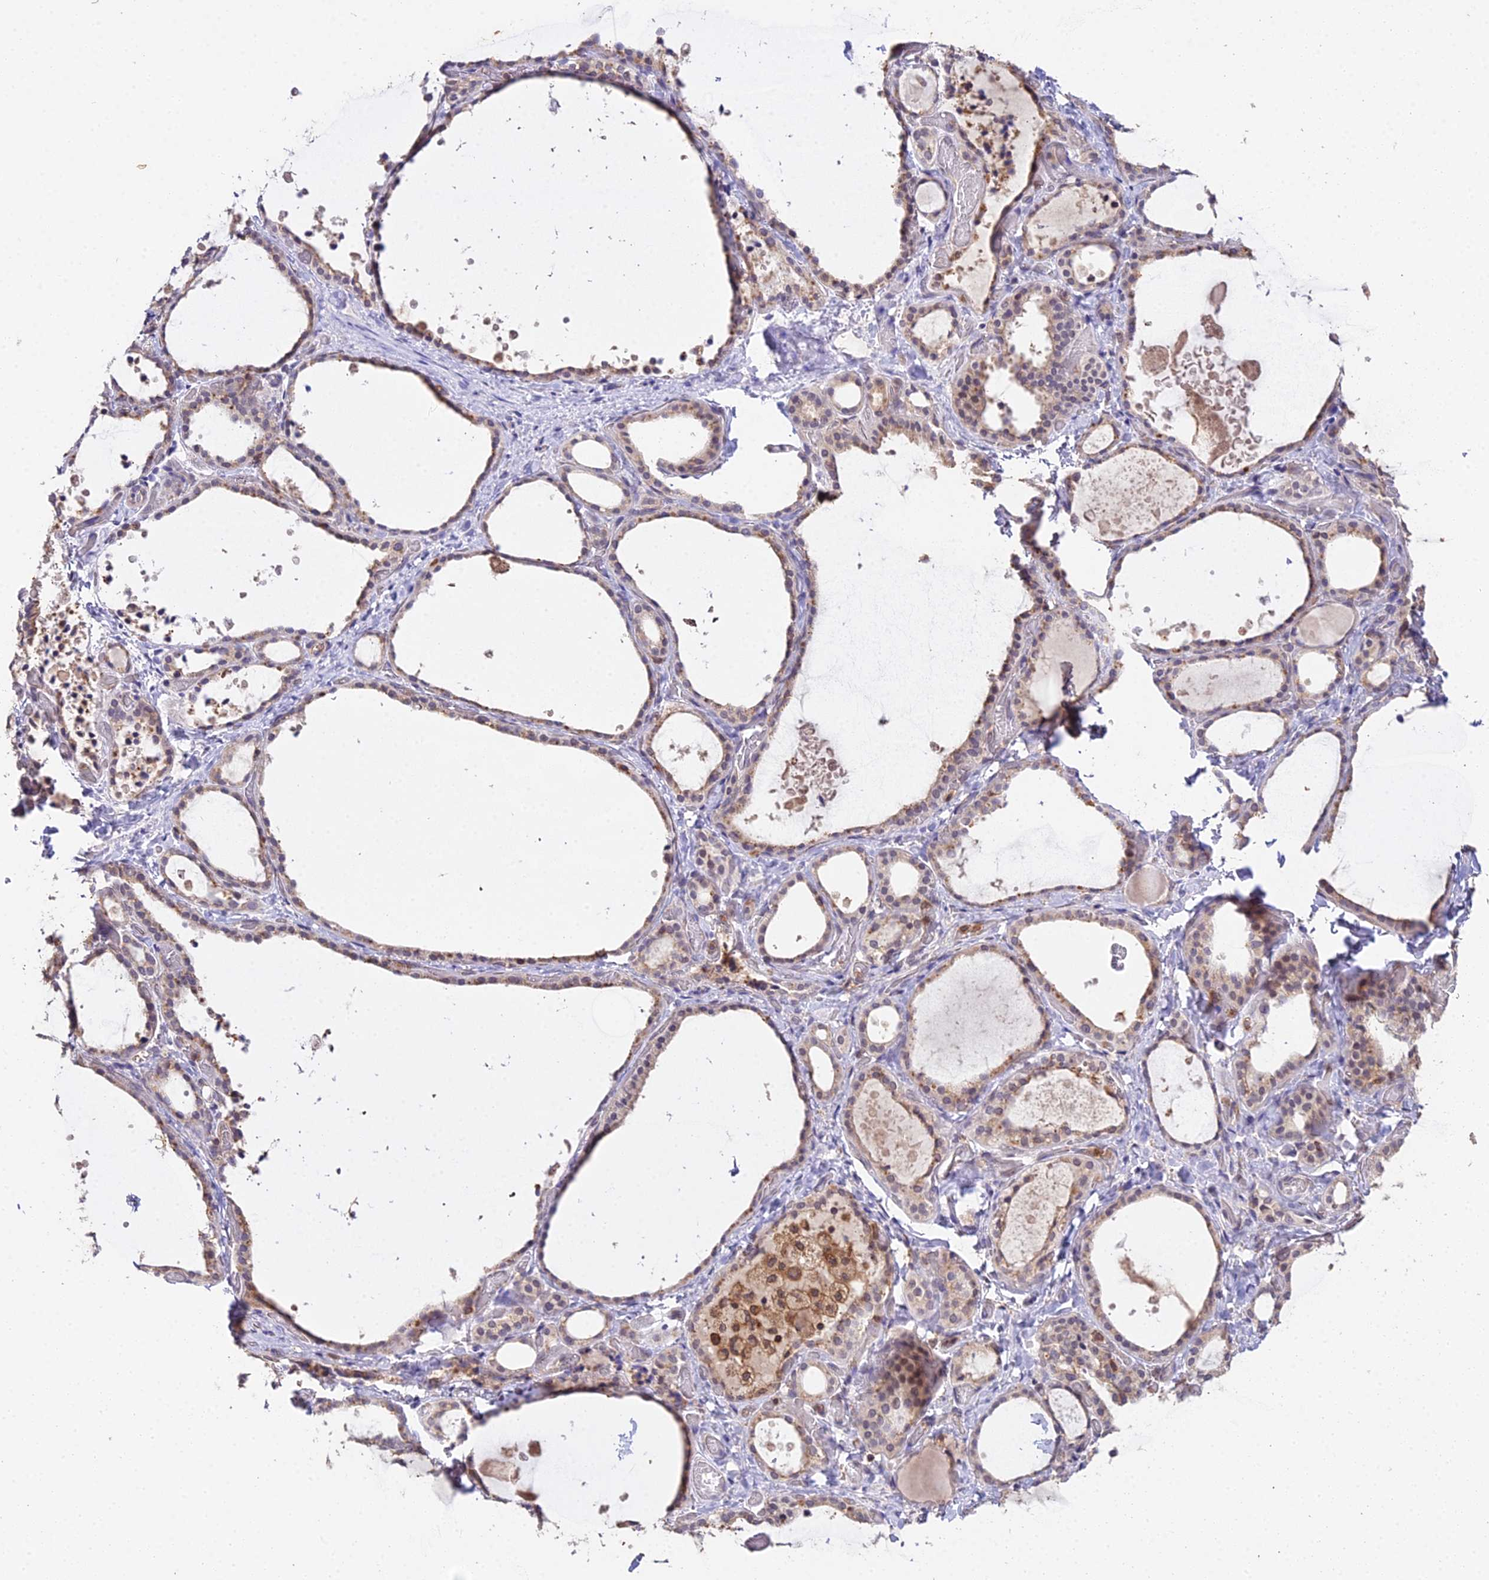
{"staining": {"intensity": "moderate", "quantity": "25%-75%", "location": "cytoplasmic/membranous"}, "tissue": "thyroid gland", "cell_type": "Glandular cells", "image_type": "normal", "snomed": [{"axis": "morphology", "description": "Normal tissue, NOS"}, {"axis": "topography", "description": "Thyroid gland"}], "caption": "IHC histopathology image of benign thyroid gland: thyroid gland stained using IHC demonstrates medium levels of moderate protein expression localized specifically in the cytoplasmic/membranous of glandular cells, appearing as a cytoplasmic/membranous brown color.", "gene": "TPRX1", "patient": {"sex": "female", "age": 44}}